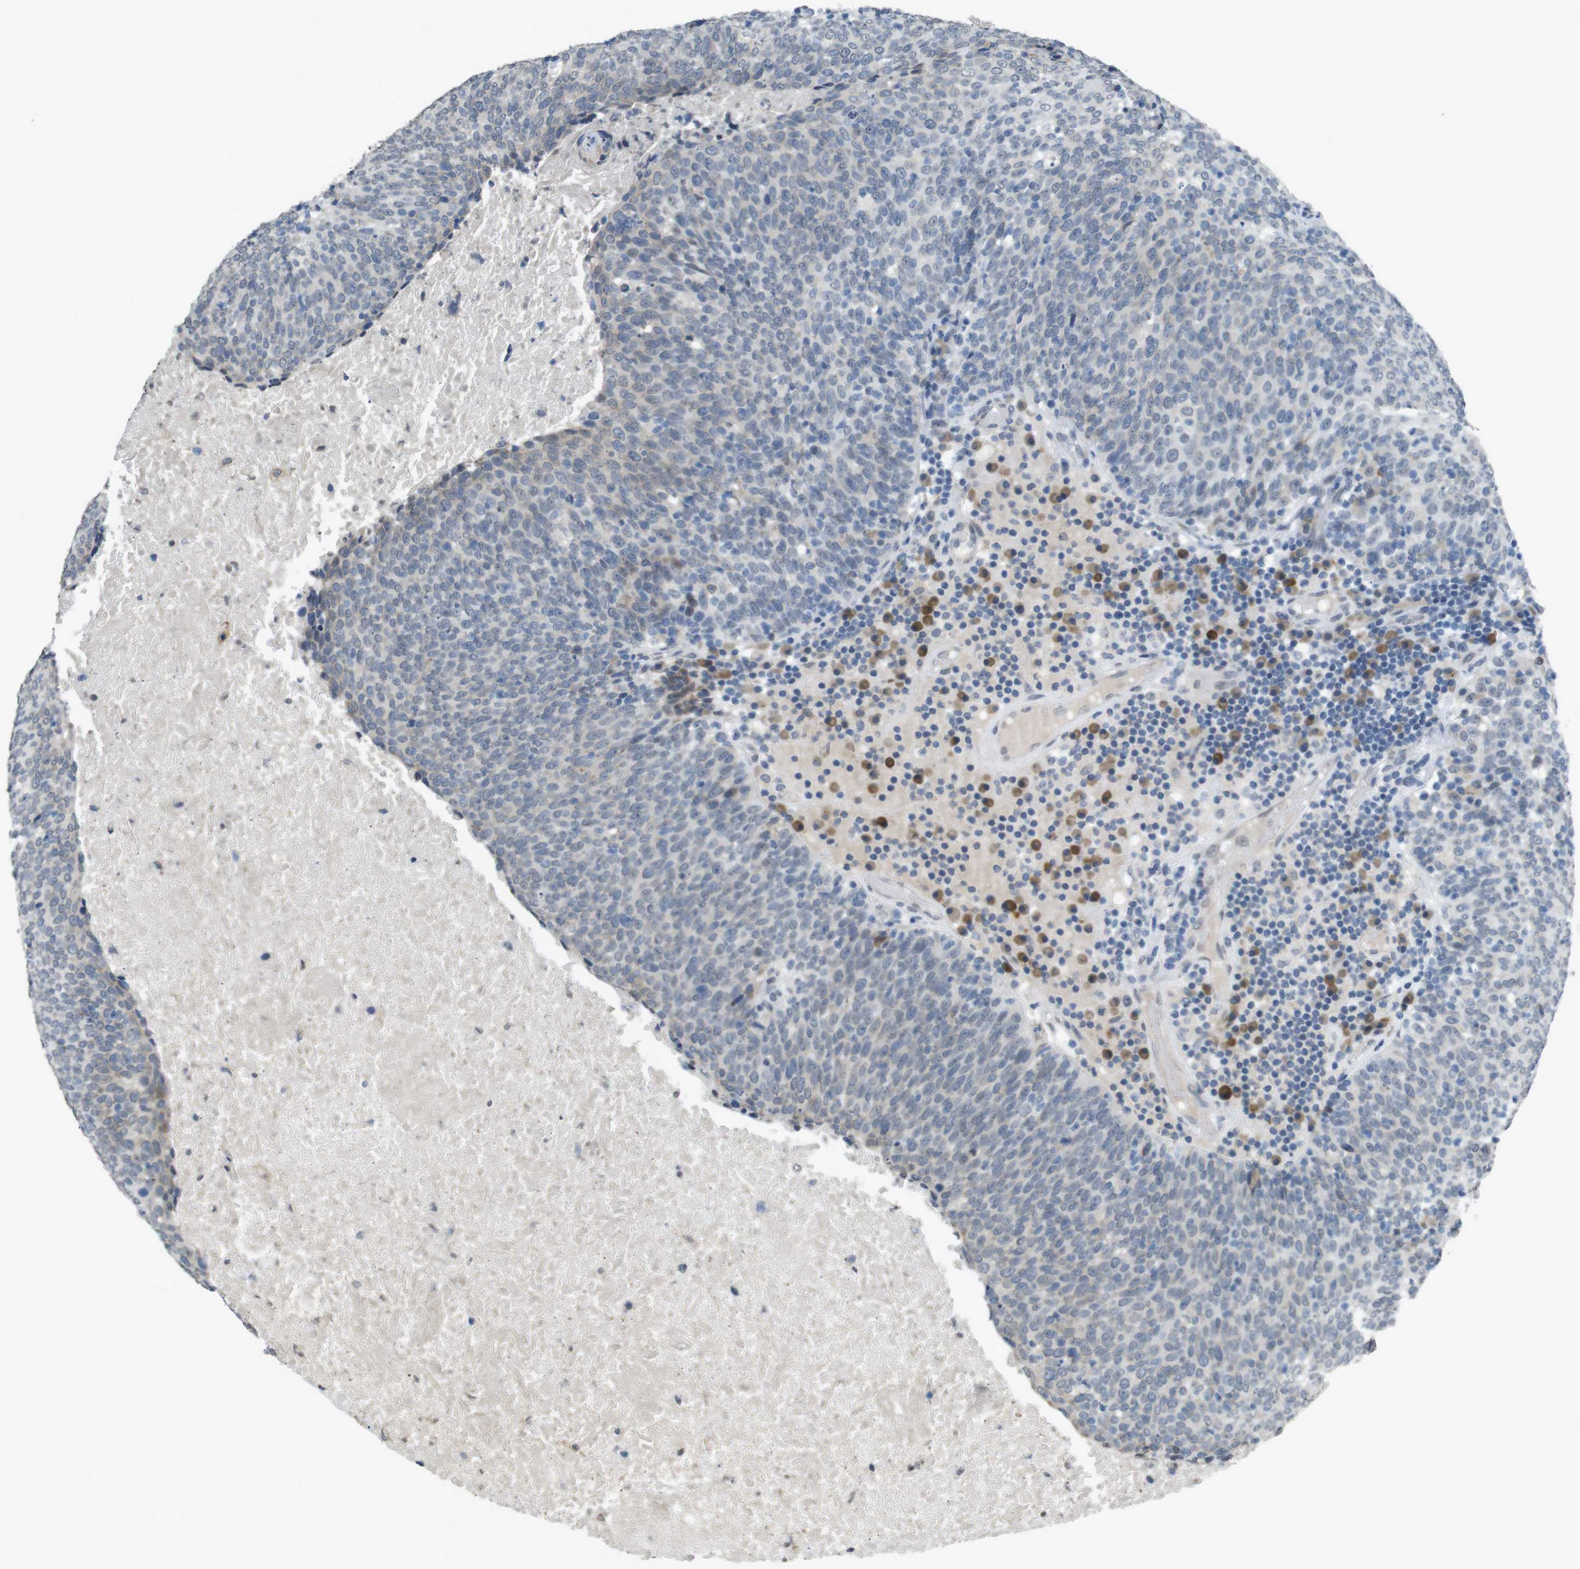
{"staining": {"intensity": "weak", "quantity": "<25%", "location": "cytoplasmic/membranous"}, "tissue": "head and neck cancer", "cell_type": "Tumor cells", "image_type": "cancer", "snomed": [{"axis": "morphology", "description": "Squamous cell carcinoma, NOS"}, {"axis": "morphology", "description": "Squamous cell carcinoma, metastatic, NOS"}, {"axis": "topography", "description": "Lymph node"}, {"axis": "topography", "description": "Head-Neck"}], "caption": "Immunohistochemical staining of human head and neck metastatic squamous cell carcinoma demonstrates no significant staining in tumor cells.", "gene": "FZD10", "patient": {"sex": "male", "age": 62}}